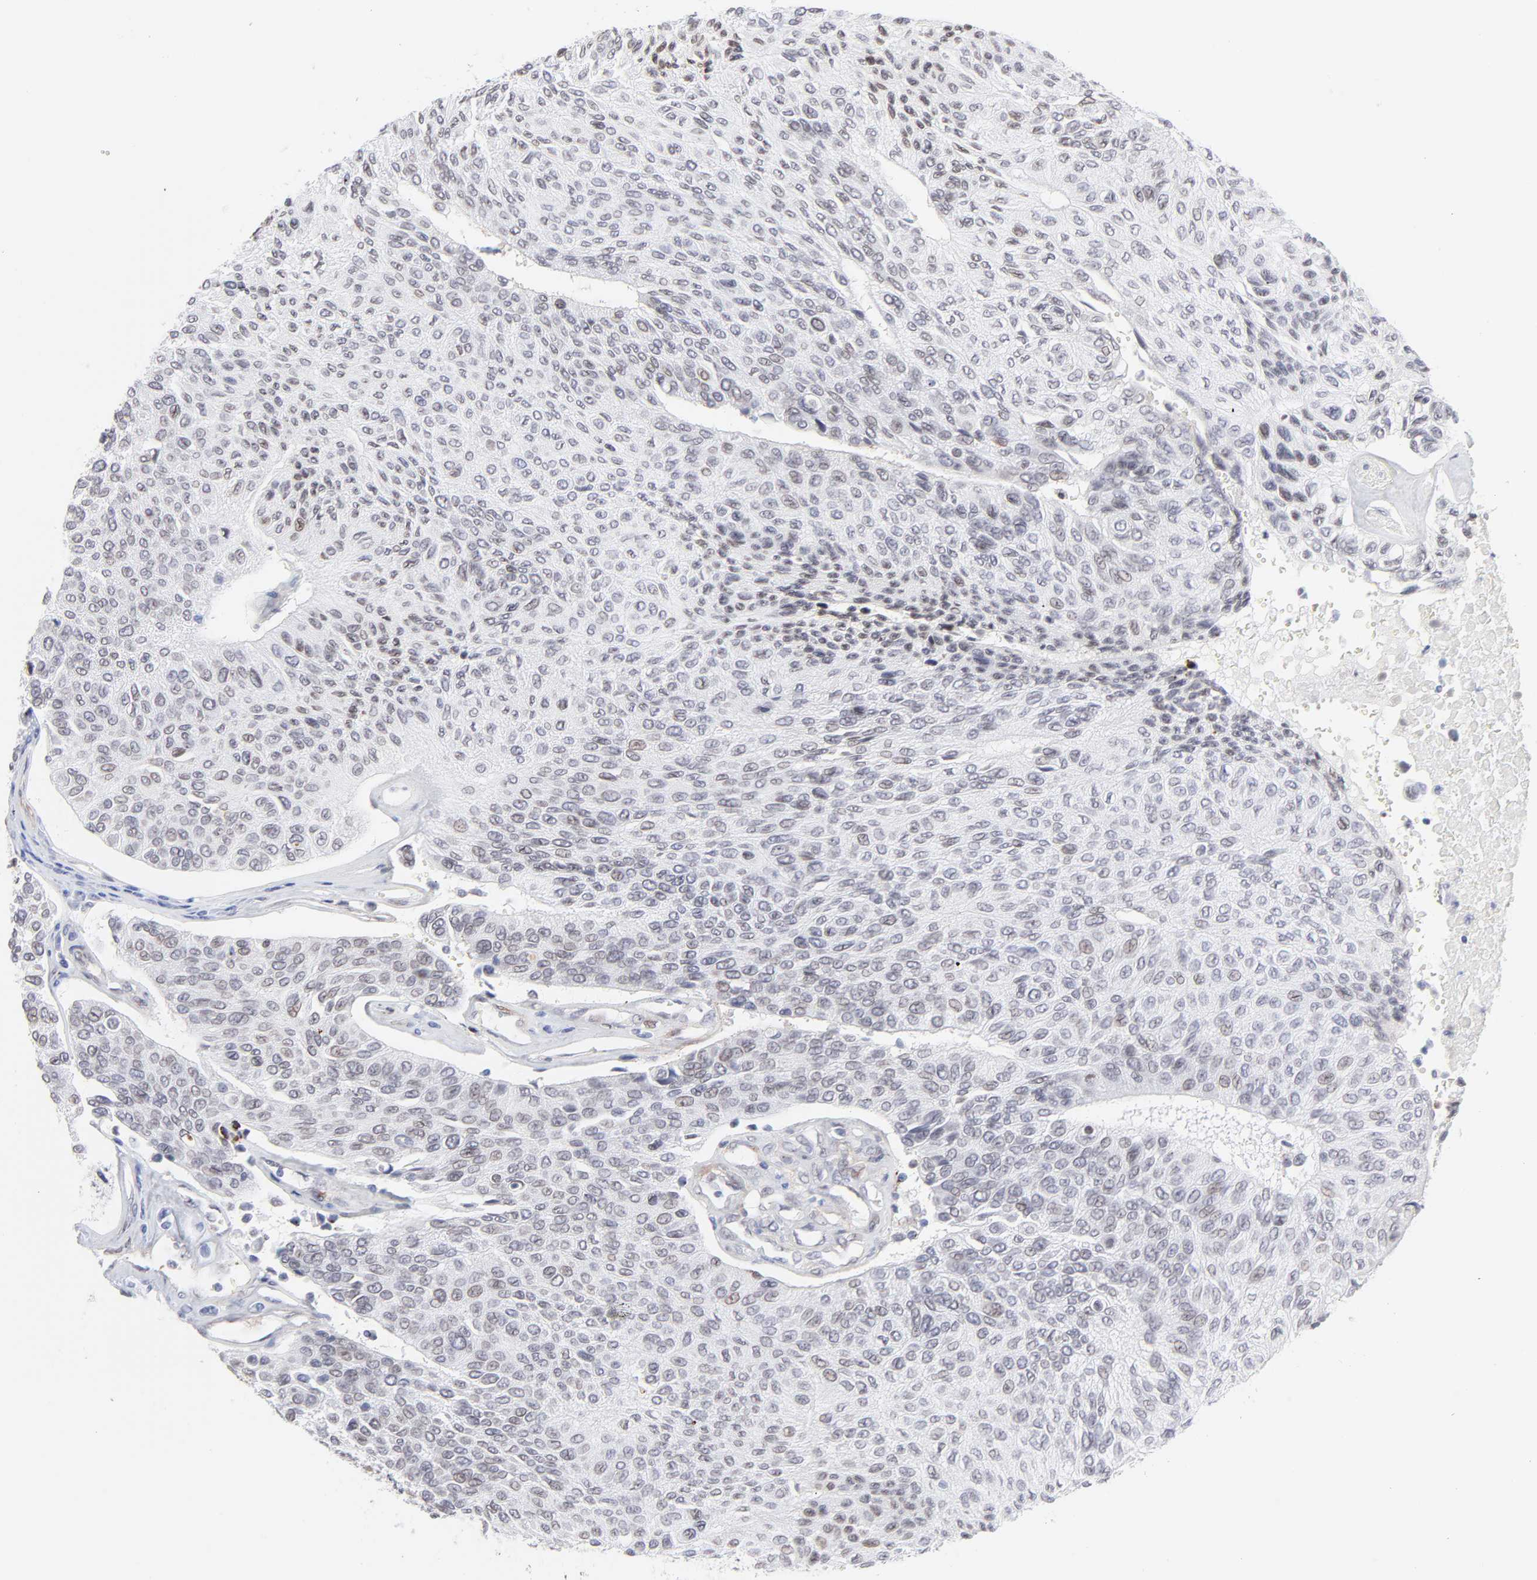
{"staining": {"intensity": "weak", "quantity": "<25%", "location": "nuclear"}, "tissue": "urothelial cancer", "cell_type": "Tumor cells", "image_type": "cancer", "snomed": [{"axis": "morphology", "description": "Urothelial carcinoma, High grade"}, {"axis": "topography", "description": "Urinary bladder"}], "caption": "The IHC micrograph has no significant positivity in tumor cells of urothelial carcinoma (high-grade) tissue. (DAB (3,3'-diaminobenzidine) immunohistochemistry, high magnification).", "gene": "PDGFRB", "patient": {"sex": "male", "age": 66}}